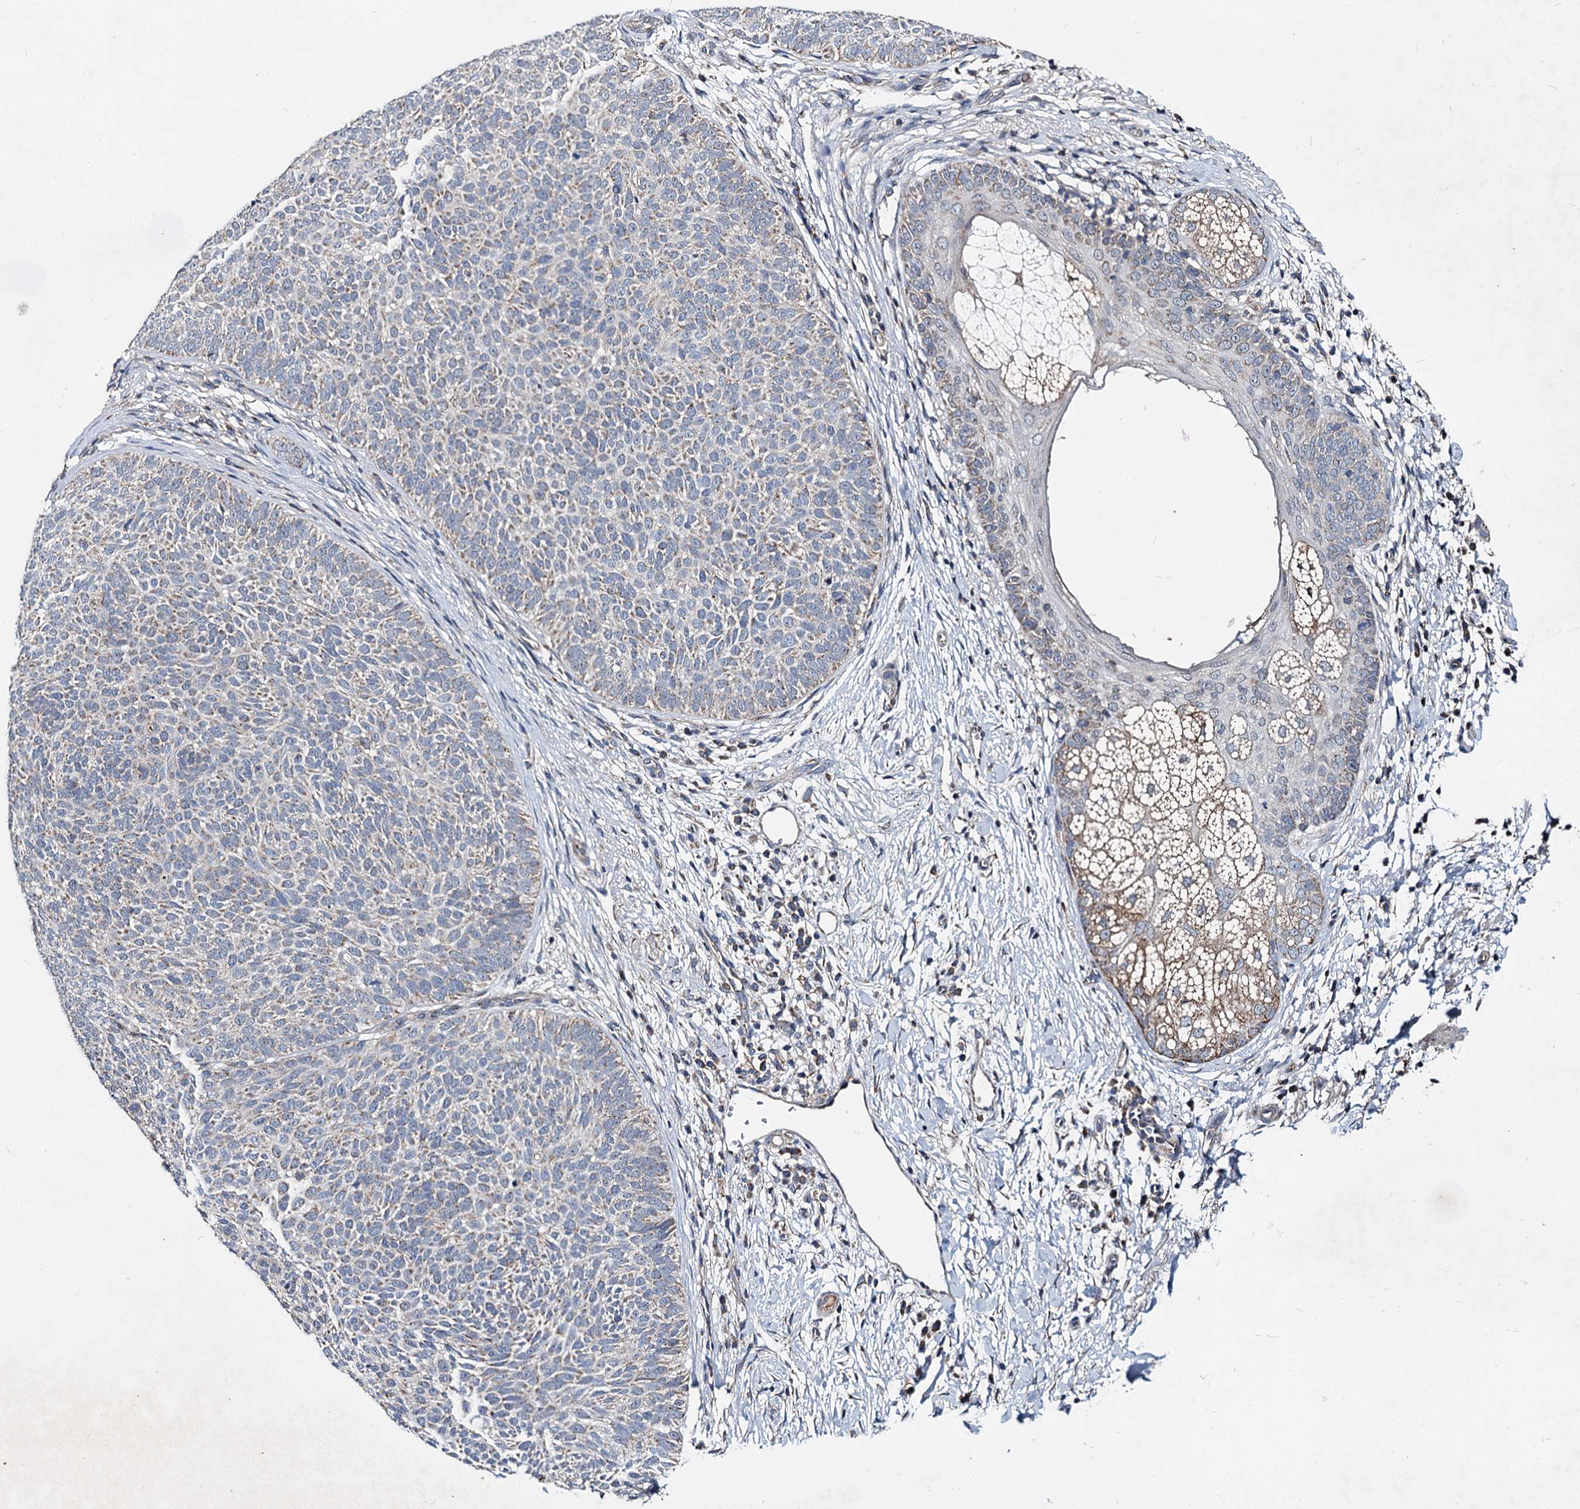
{"staining": {"intensity": "weak", "quantity": "25%-75%", "location": "cytoplasmic/membranous"}, "tissue": "skin cancer", "cell_type": "Tumor cells", "image_type": "cancer", "snomed": [{"axis": "morphology", "description": "Basal cell carcinoma"}, {"axis": "topography", "description": "Skin"}], "caption": "Skin cancer stained with a brown dye exhibits weak cytoplasmic/membranous positive staining in approximately 25%-75% of tumor cells.", "gene": "SPRYD3", "patient": {"sex": "male", "age": 85}}